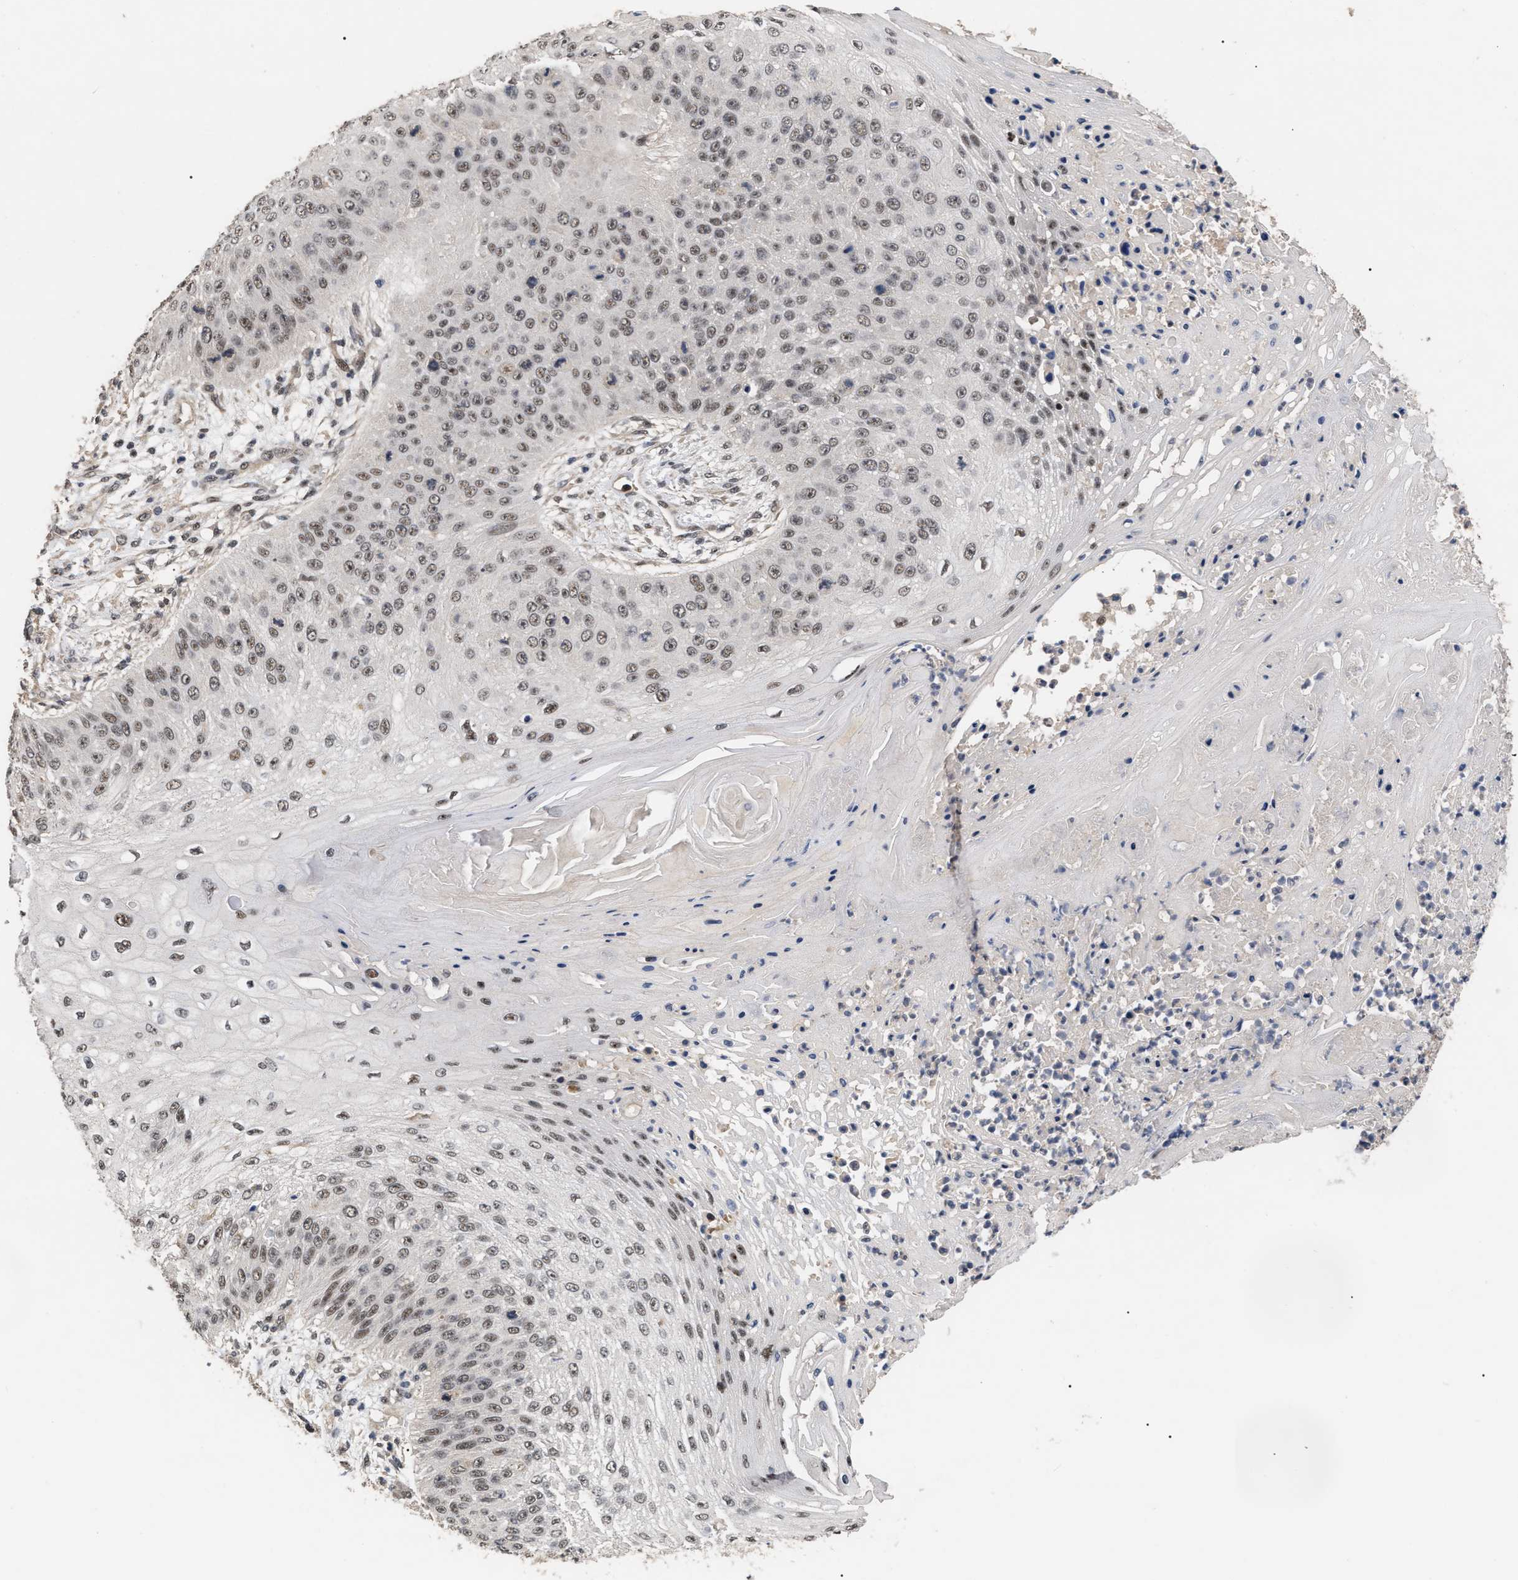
{"staining": {"intensity": "weak", "quantity": ">75%", "location": "nuclear"}, "tissue": "skin cancer", "cell_type": "Tumor cells", "image_type": "cancer", "snomed": [{"axis": "morphology", "description": "Squamous cell carcinoma, NOS"}, {"axis": "topography", "description": "Skin"}], "caption": "High-magnification brightfield microscopy of skin squamous cell carcinoma stained with DAB (brown) and counterstained with hematoxylin (blue). tumor cells exhibit weak nuclear positivity is seen in about>75% of cells. The protein is stained brown, and the nuclei are stained in blue (DAB IHC with brightfield microscopy, high magnification).", "gene": "JAZF1", "patient": {"sex": "female", "age": 80}}